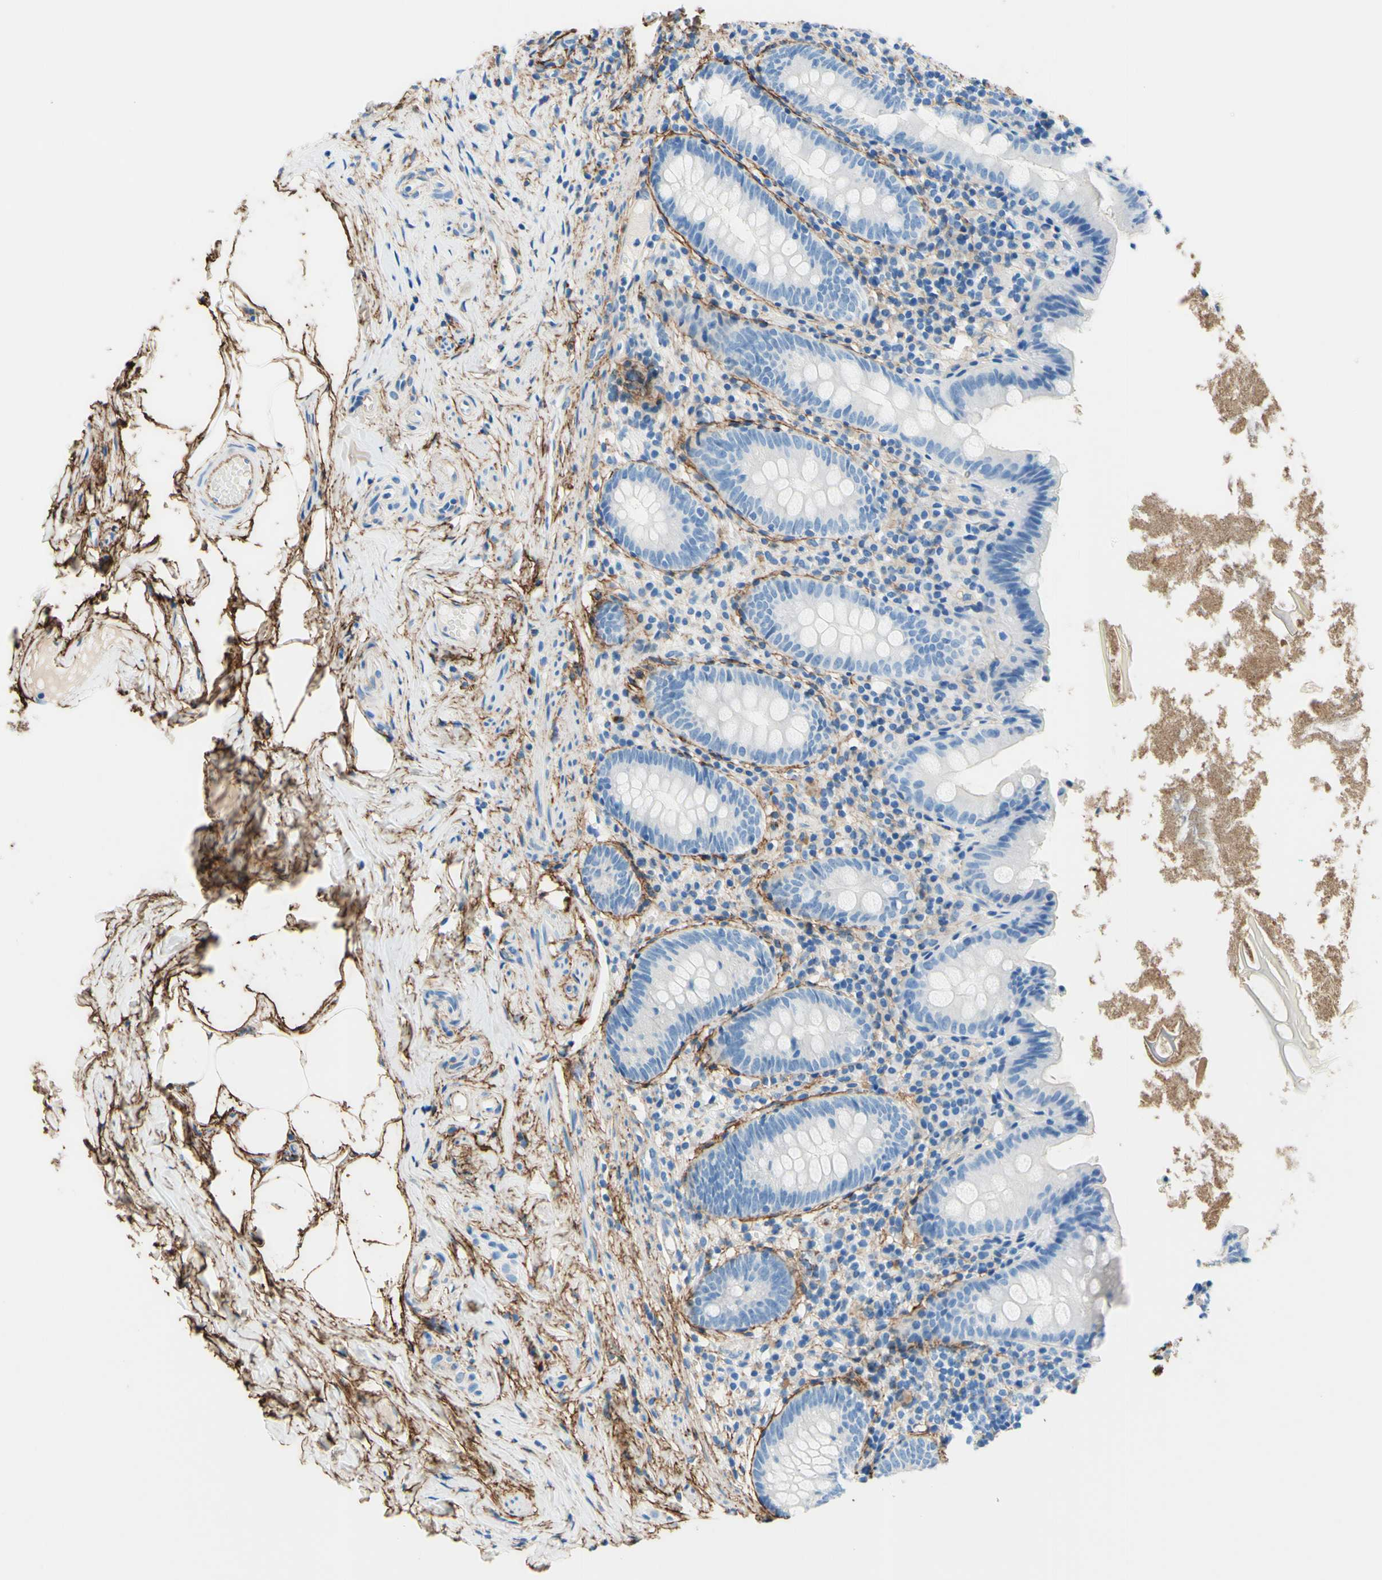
{"staining": {"intensity": "negative", "quantity": "none", "location": "none"}, "tissue": "appendix", "cell_type": "Glandular cells", "image_type": "normal", "snomed": [{"axis": "morphology", "description": "Normal tissue, NOS"}, {"axis": "topography", "description": "Appendix"}], "caption": "An immunohistochemistry photomicrograph of normal appendix is shown. There is no staining in glandular cells of appendix.", "gene": "MFAP5", "patient": {"sex": "male", "age": 52}}